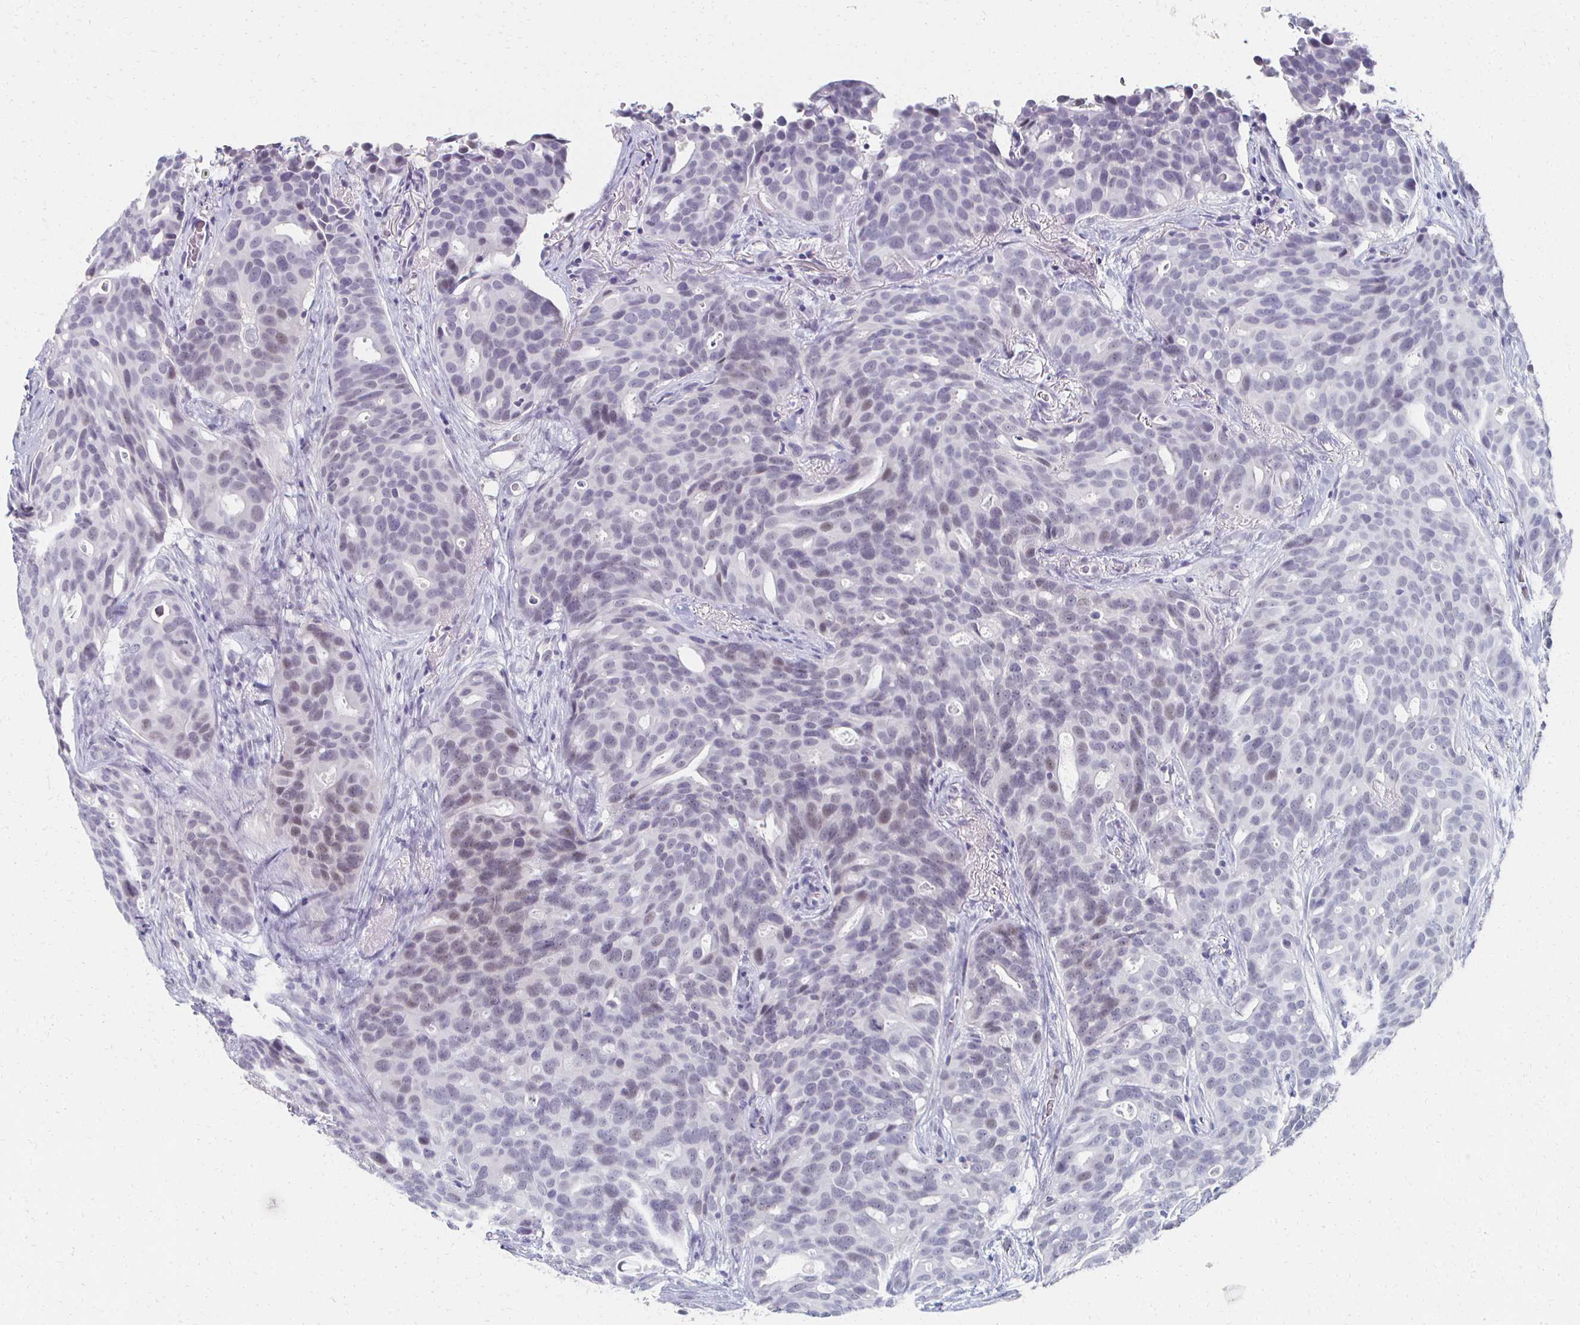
{"staining": {"intensity": "negative", "quantity": "none", "location": "none"}, "tissue": "breast cancer", "cell_type": "Tumor cells", "image_type": "cancer", "snomed": [{"axis": "morphology", "description": "Duct carcinoma"}, {"axis": "topography", "description": "Breast"}], "caption": "DAB (3,3'-diaminobenzidine) immunohistochemical staining of breast cancer (invasive ductal carcinoma) displays no significant positivity in tumor cells.", "gene": "CXCR2", "patient": {"sex": "female", "age": 54}}